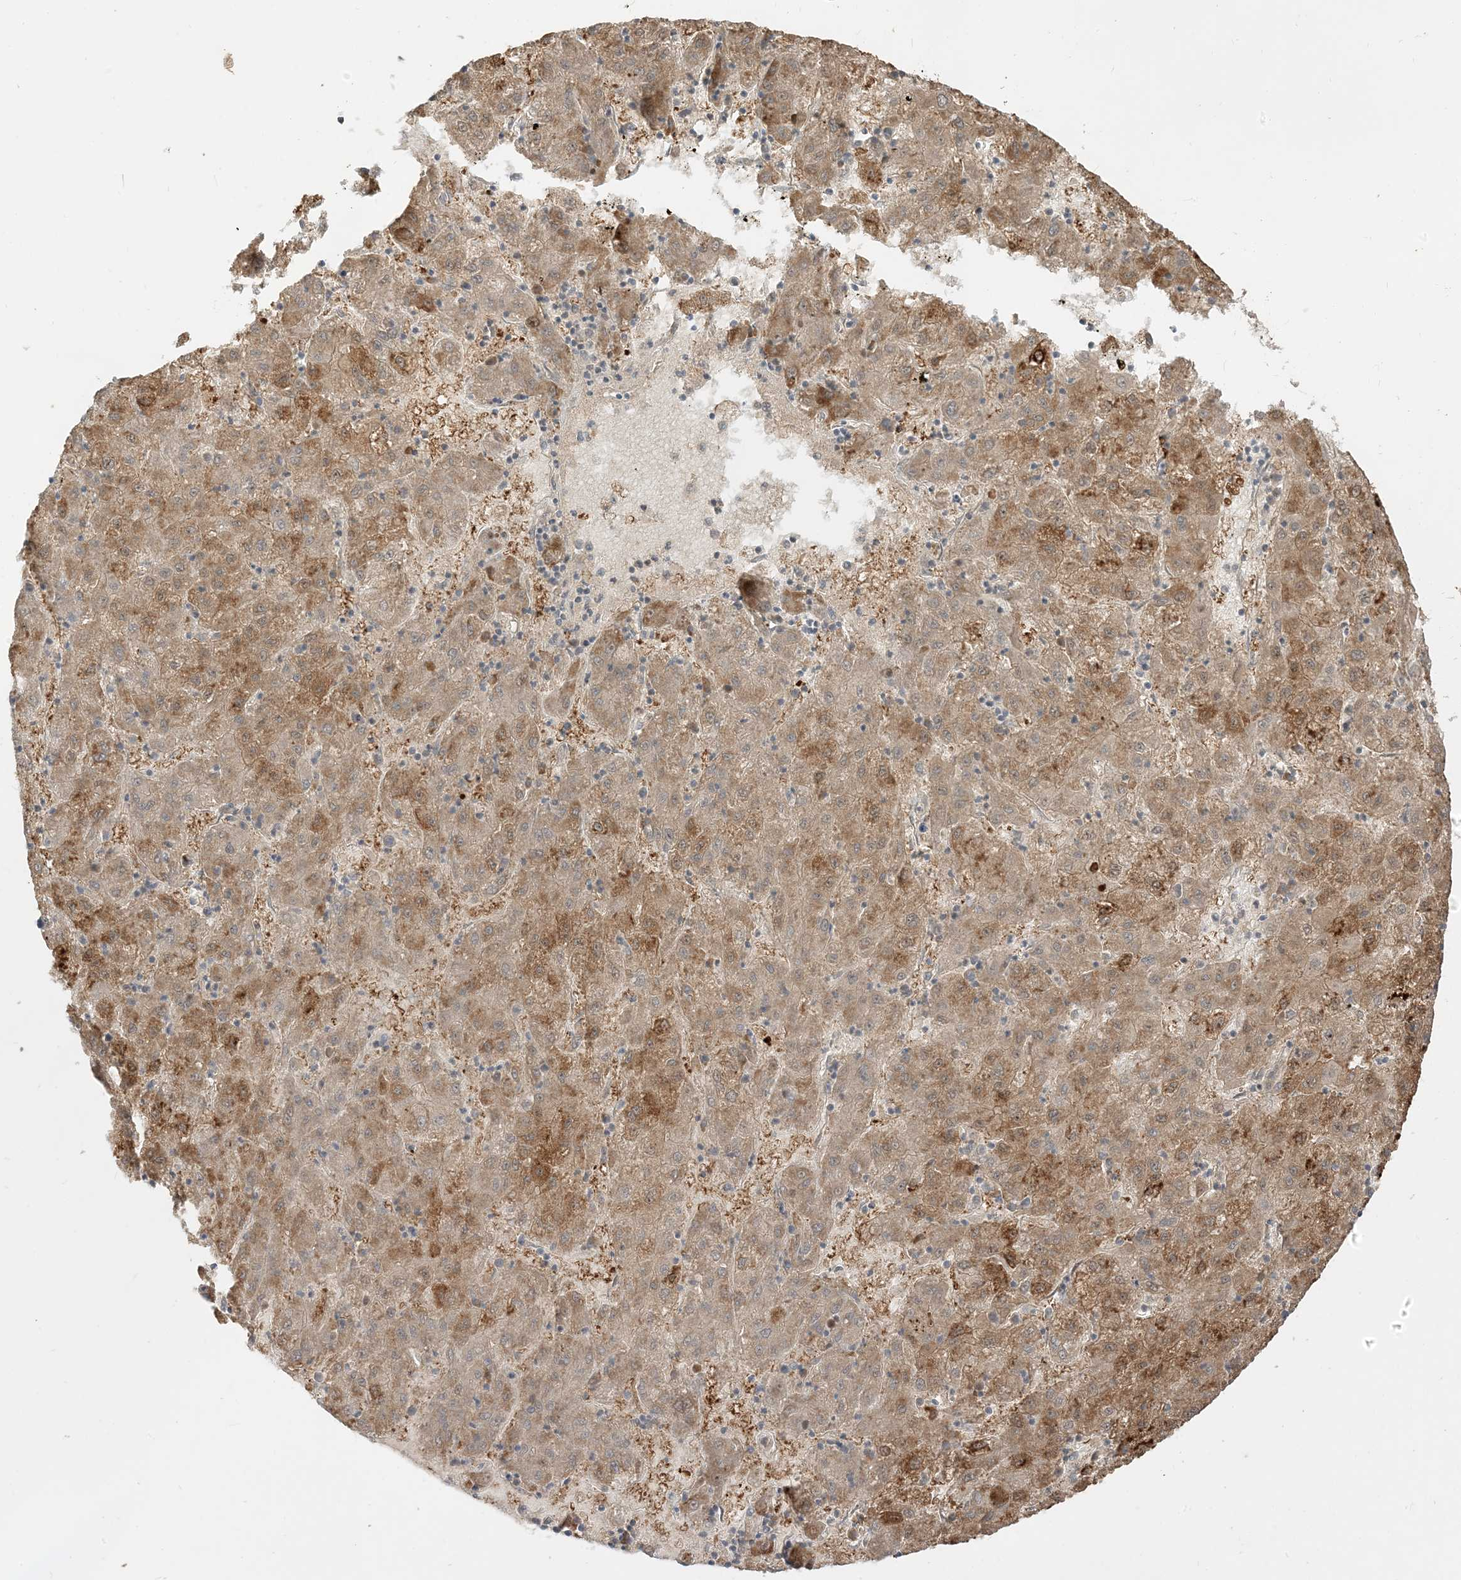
{"staining": {"intensity": "moderate", "quantity": "25%-75%", "location": "cytoplasmic/membranous"}, "tissue": "liver cancer", "cell_type": "Tumor cells", "image_type": "cancer", "snomed": [{"axis": "morphology", "description": "Carcinoma, Hepatocellular, NOS"}, {"axis": "topography", "description": "Liver"}], "caption": "Liver cancer (hepatocellular carcinoma) stained for a protein (brown) reveals moderate cytoplasmic/membranous positive staining in about 25%-75% of tumor cells.", "gene": "TBCC", "patient": {"sex": "male", "age": 72}}